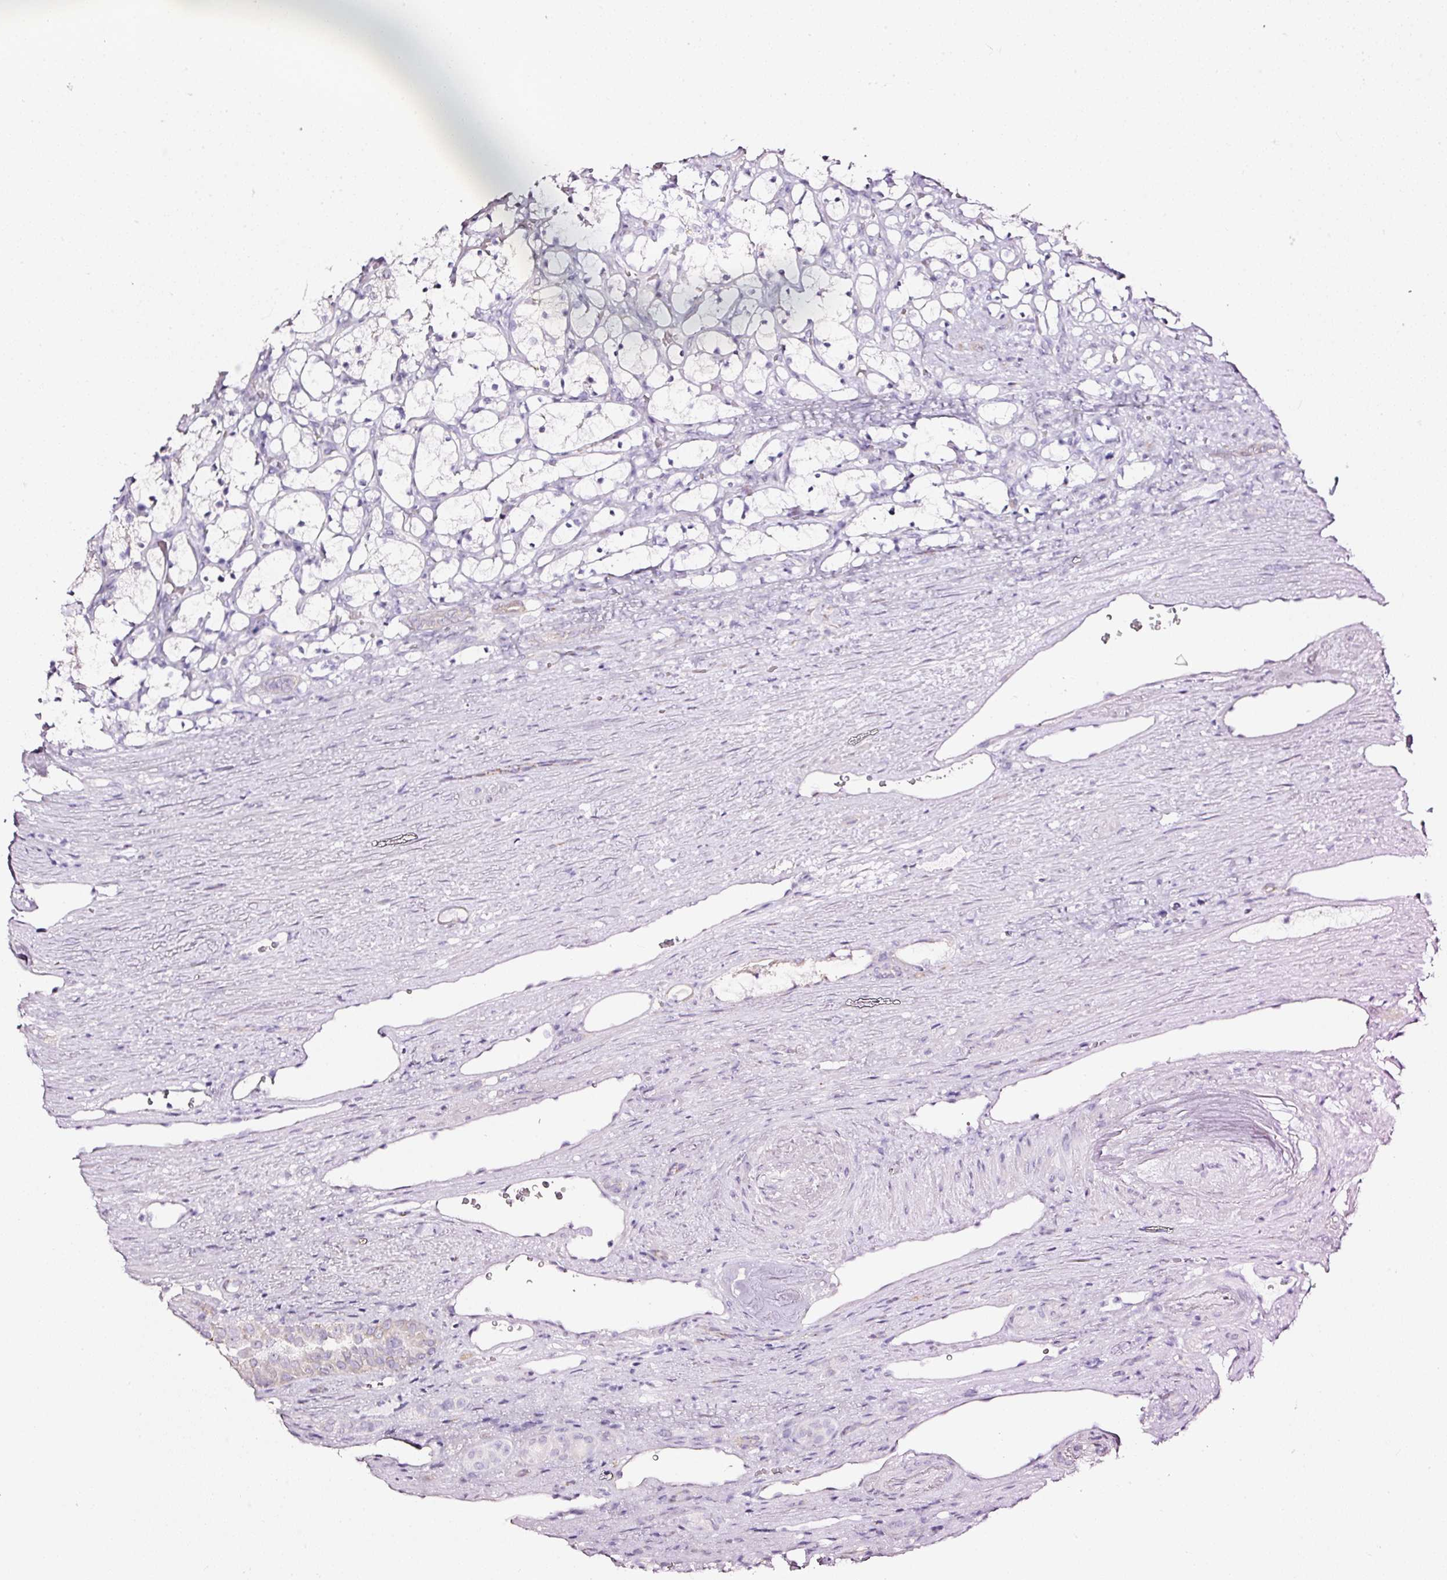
{"staining": {"intensity": "negative", "quantity": "none", "location": "none"}, "tissue": "renal cancer", "cell_type": "Tumor cells", "image_type": "cancer", "snomed": [{"axis": "morphology", "description": "Adenocarcinoma, NOS"}, {"axis": "topography", "description": "Kidney"}], "caption": "Tumor cells show no significant expression in renal adenocarcinoma.", "gene": "SDF4", "patient": {"sex": "female", "age": 69}}